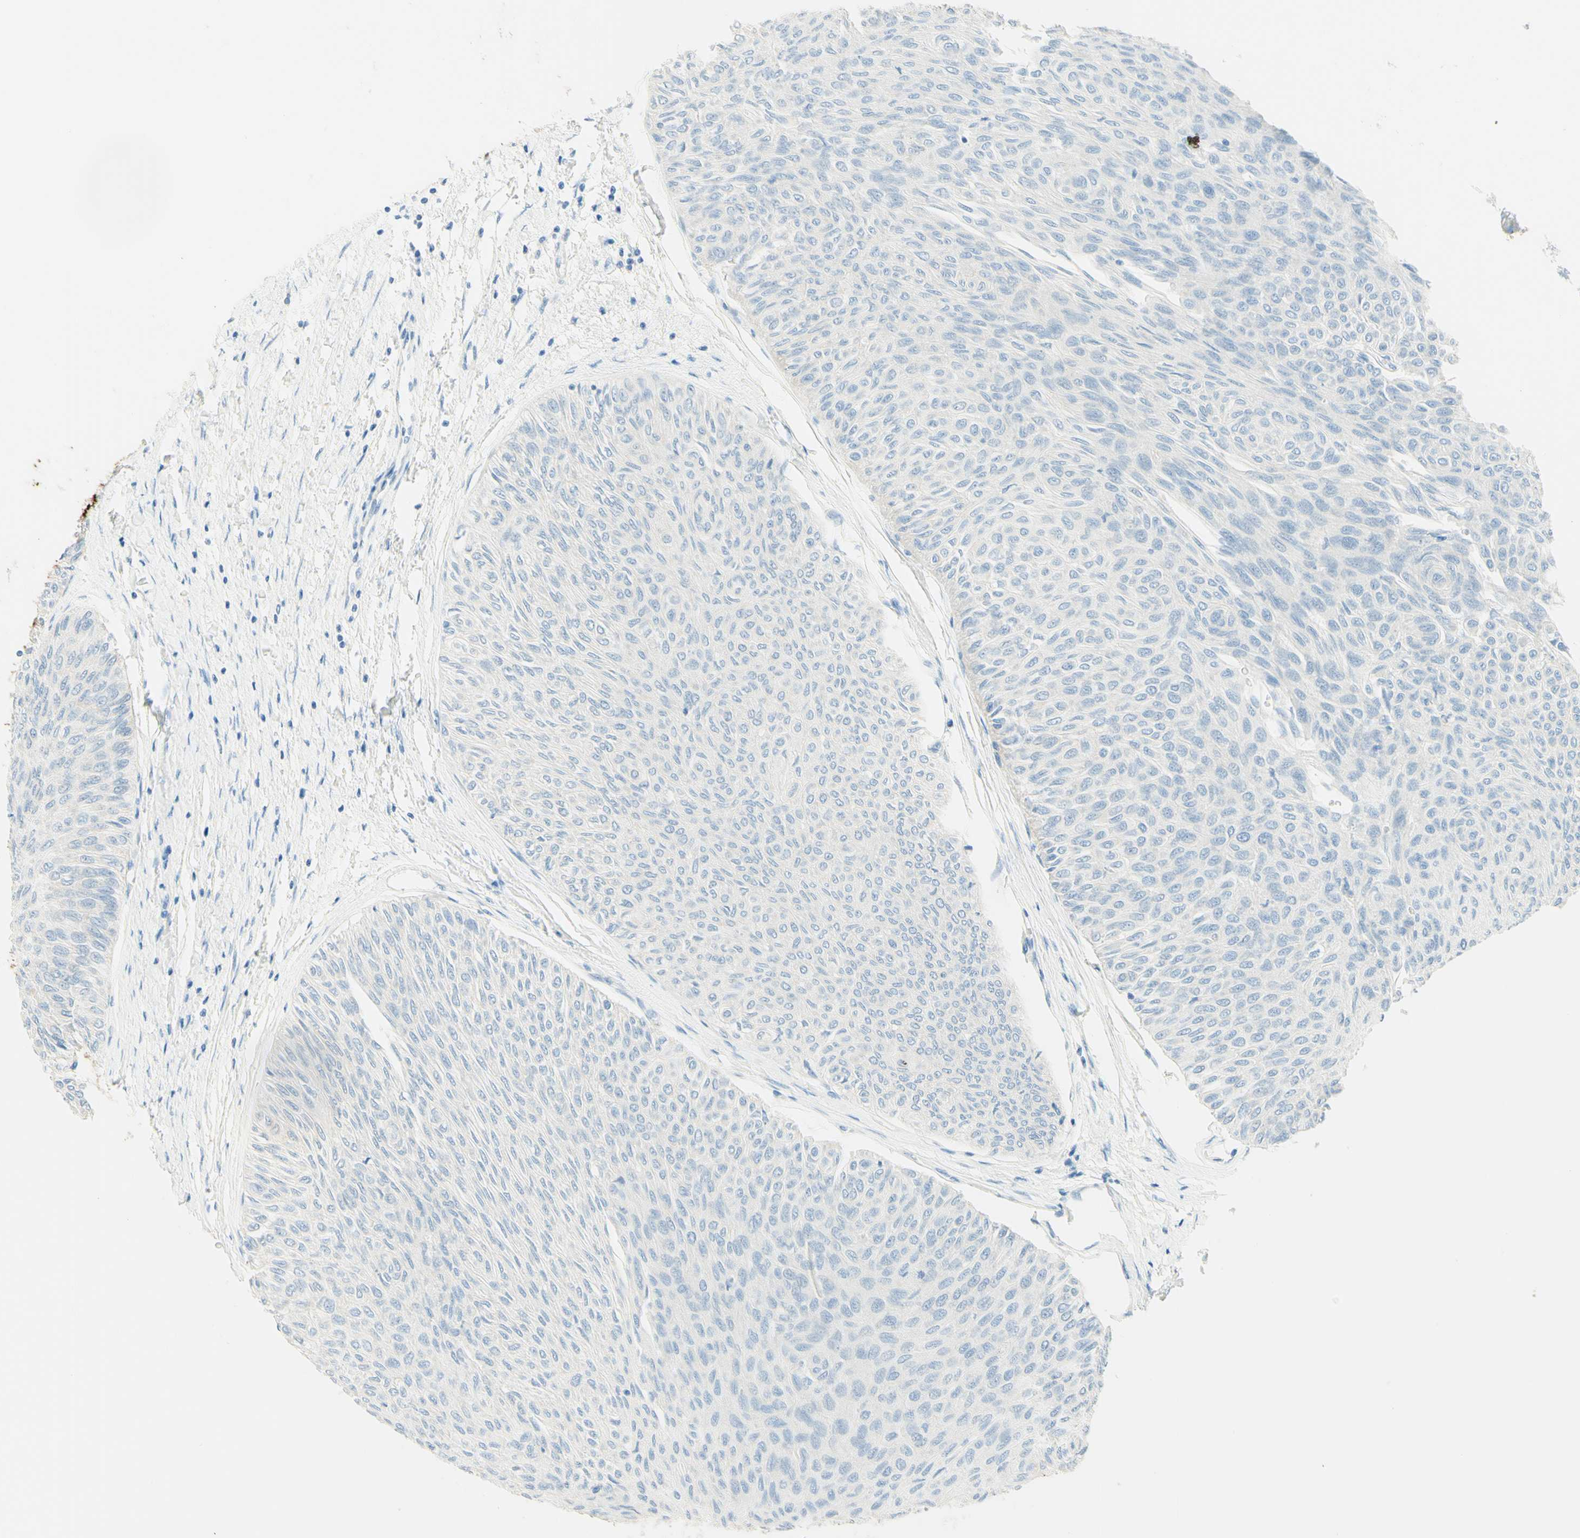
{"staining": {"intensity": "negative", "quantity": "none", "location": "none"}, "tissue": "urothelial cancer", "cell_type": "Tumor cells", "image_type": "cancer", "snomed": [{"axis": "morphology", "description": "Urothelial carcinoma, Low grade"}, {"axis": "topography", "description": "Urinary bladder"}], "caption": "A histopathology image of human low-grade urothelial carcinoma is negative for staining in tumor cells.", "gene": "TMEM132D", "patient": {"sex": "male", "age": 78}}